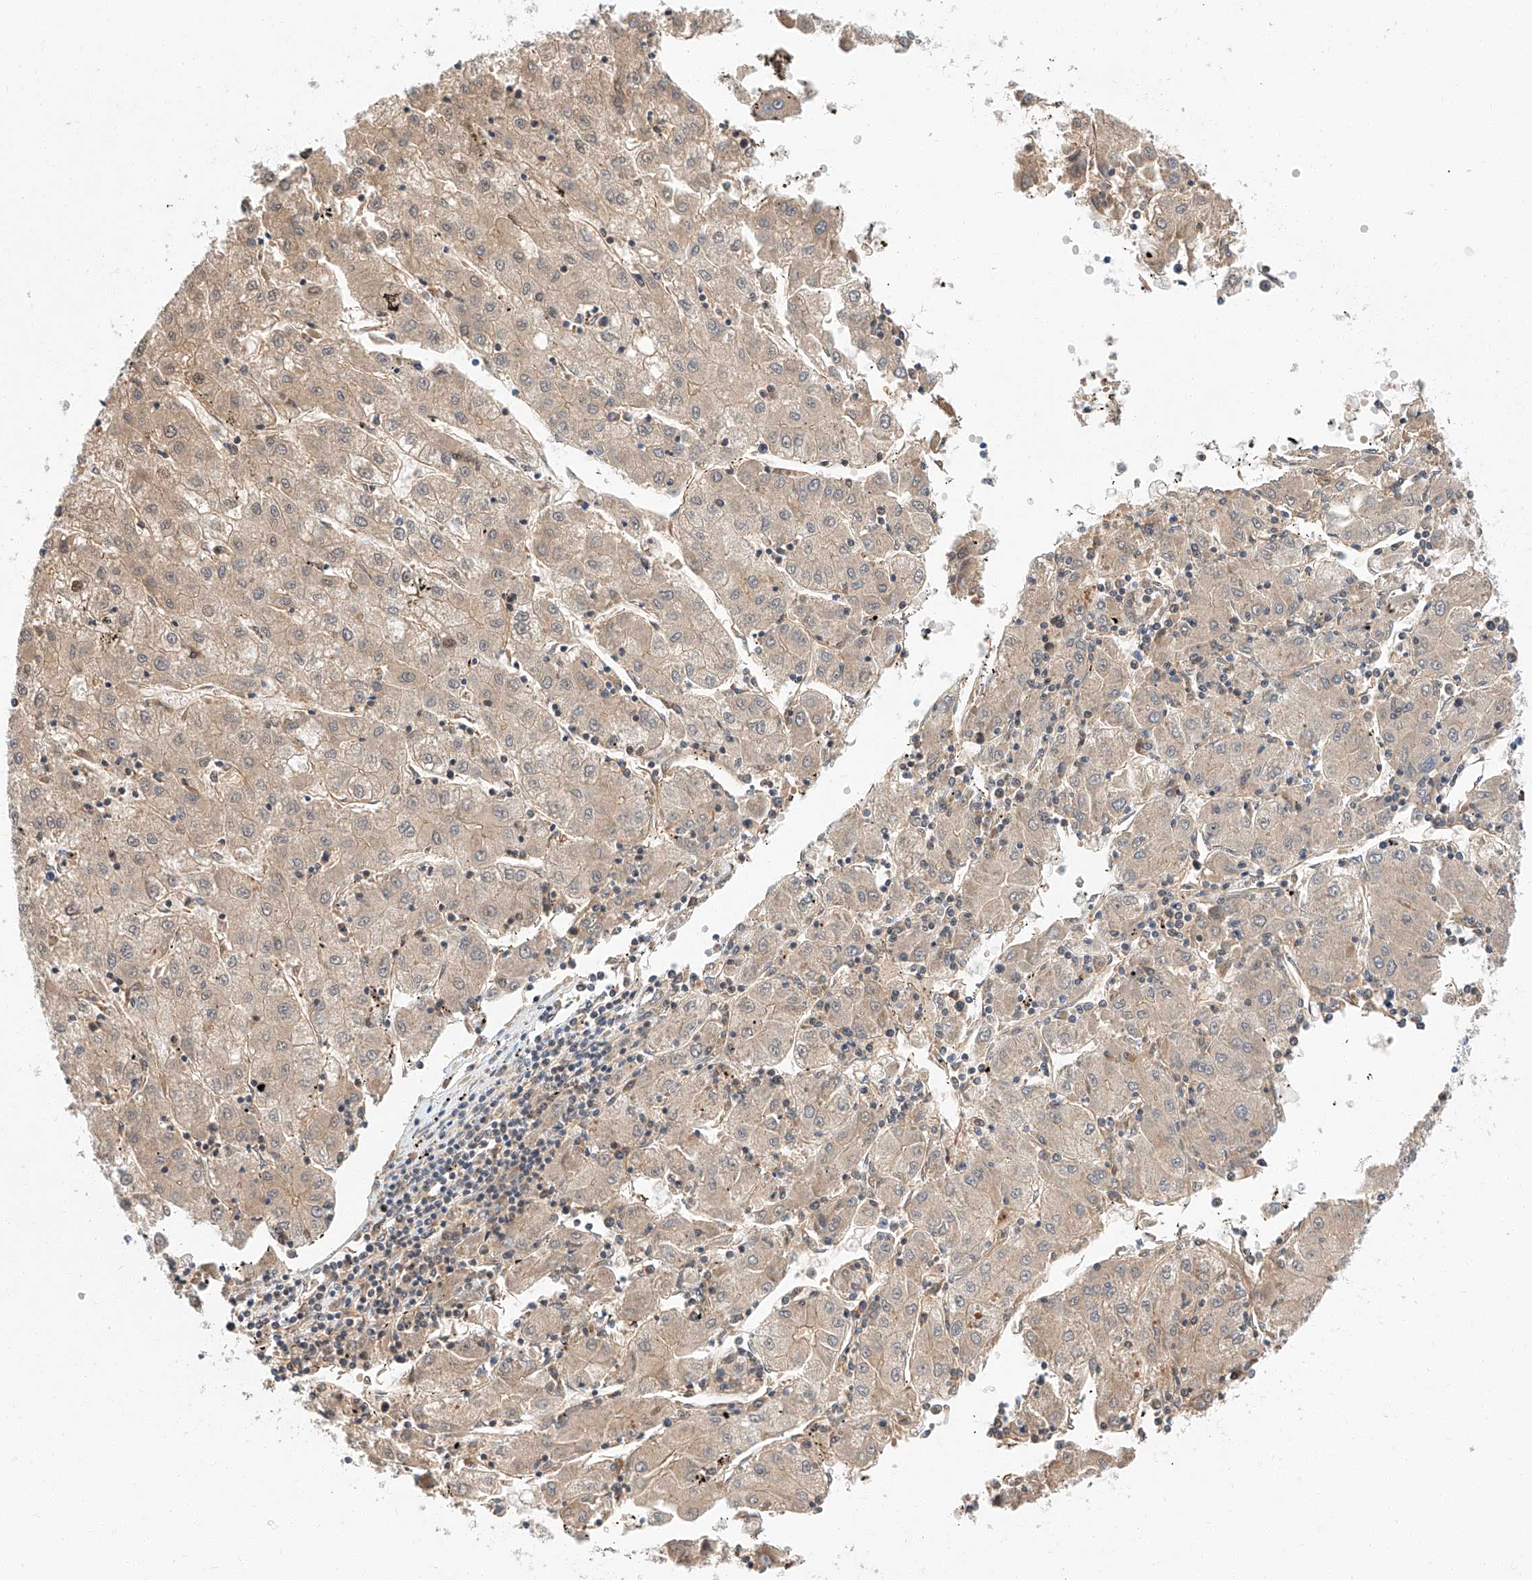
{"staining": {"intensity": "weak", "quantity": ">75%", "location": "cytoplasmic/membranous"}, "tissue": "liver cancer", "cell_type": "Tumor cells", "image_type": "cancer", "snomed": [{"axis": "morphology", "description": "Carcinoma, Hepatocellular, NOS"}, {"axis": "topography", "description": "Liver"}], "caption": "A micrograph of liver cancer (hepatocellular carcinoma) stained for a protein demonstrates weak cytoplasmic/membranous brown staining in tumor cells.", "gene": "GLMN", "patient": {"sex": "male", "age": 72}}